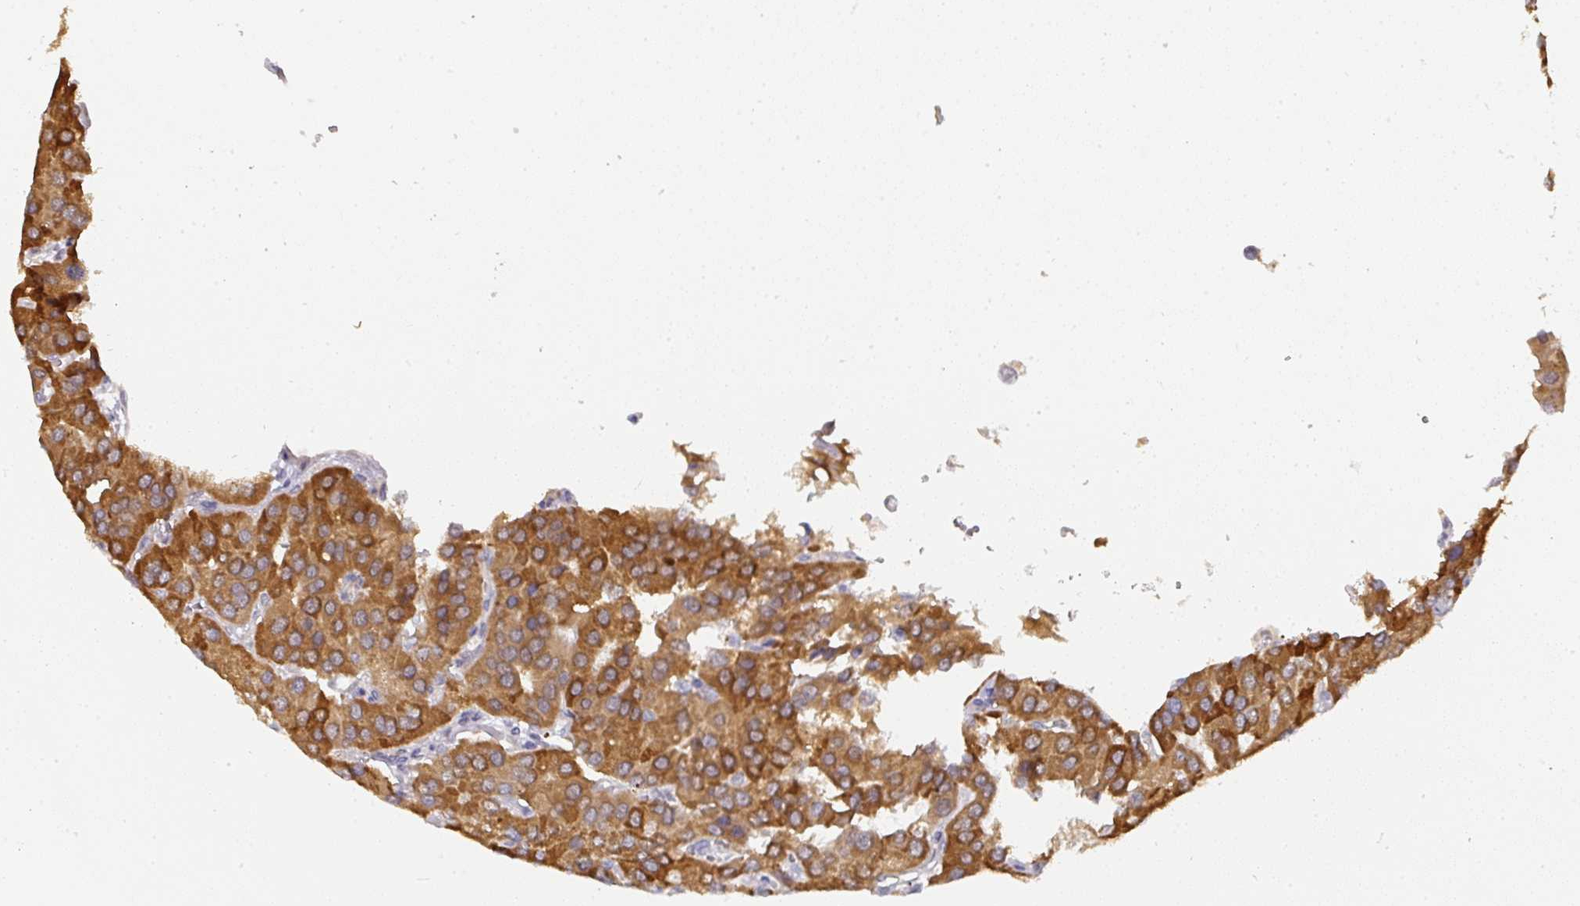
{"staining": {"intensity": "moderate", "quantity": ">75%", "location": "cytoplasmic/membranous"}, "tissue": "parathyroid gland", "cell_type": "Glandular cells", "image_type": "normal", "snomed": [{"axis": "morphology", "description": "Normal tissue, NOS"}, {"axis": "morphology", "description": "Adenoma, NOS"}, {"axis": "topography", "description": "Parathyroid gland"}], "caption": "Brown immunohistochemical staining in normal human parathyroid gland demonstrates moderate cytoplasmic/membranous positivity in about >75% of glandular cells.", "gene": "C18orf25", "patient": {"sex": "female", "age": 86}}